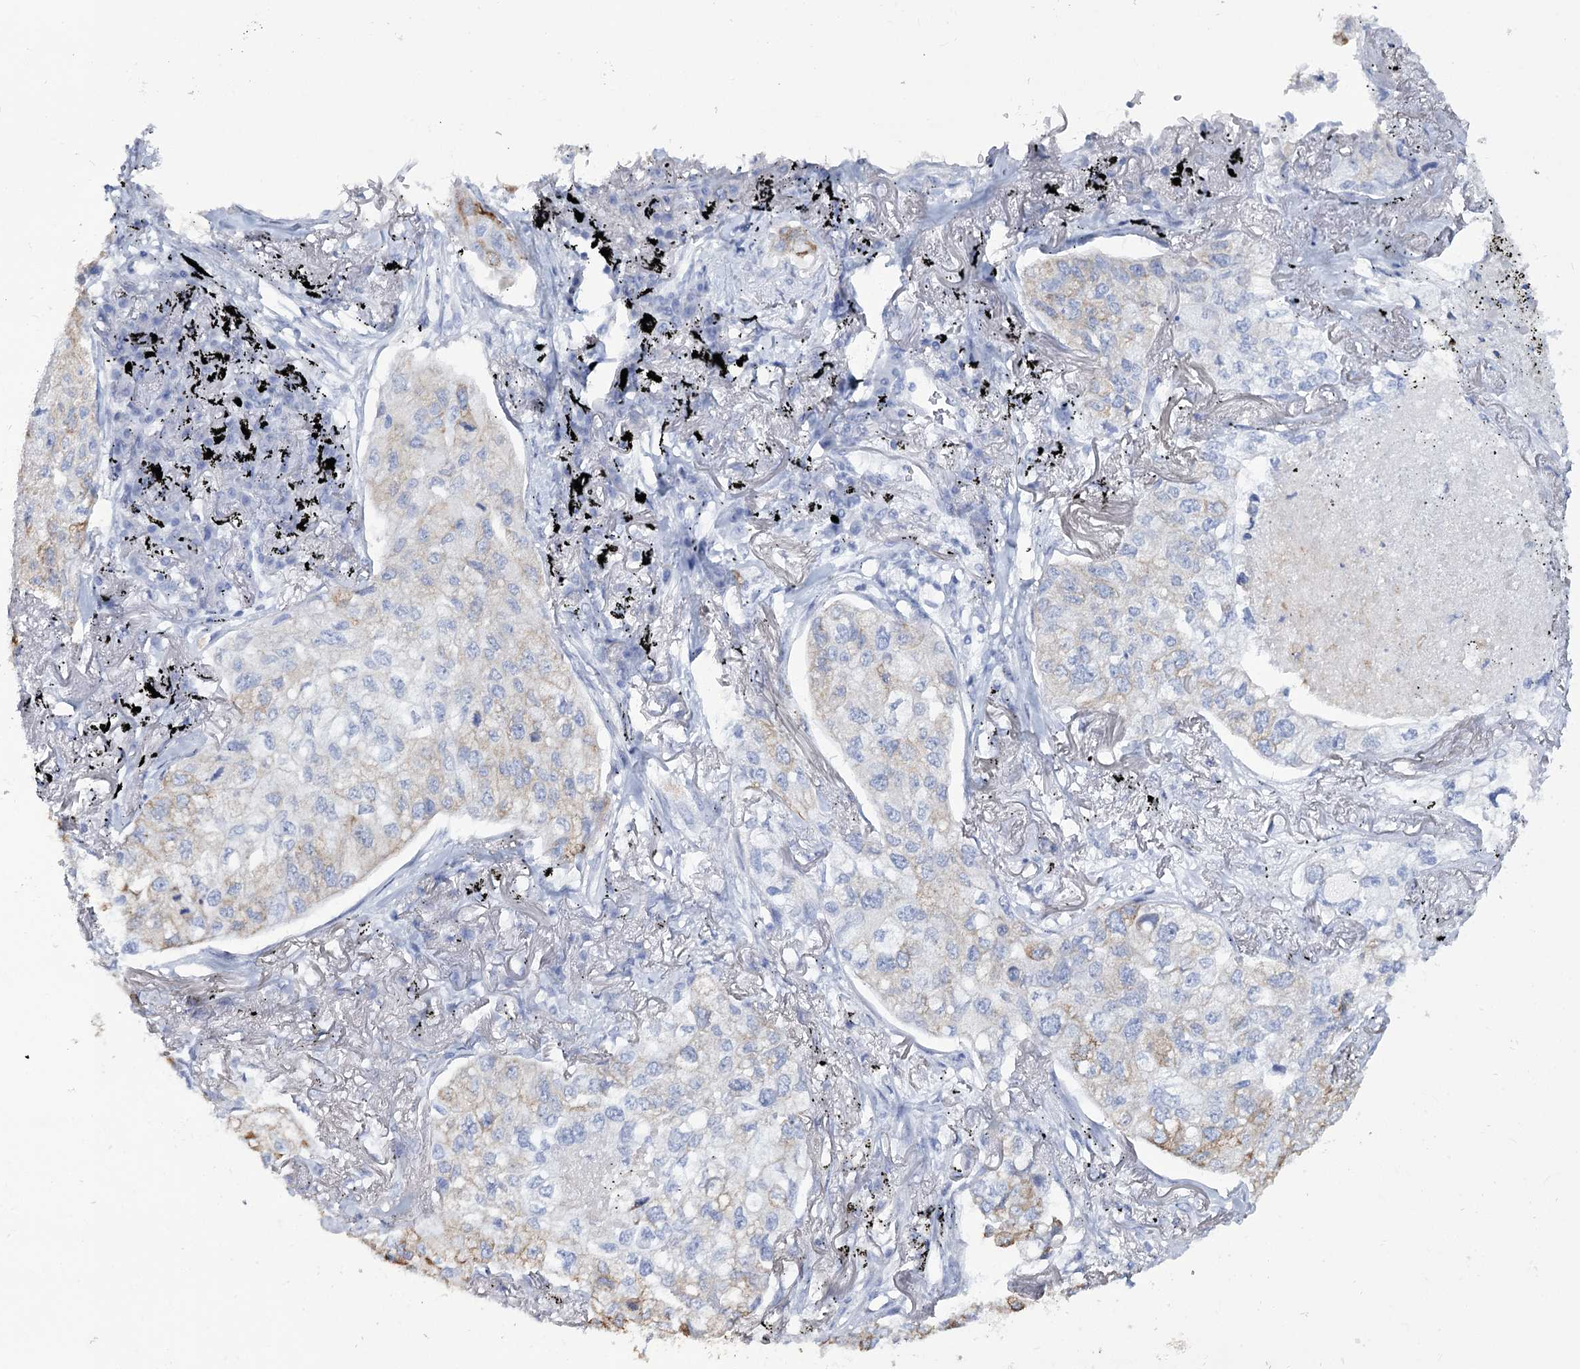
{"staining": {"intensity": "weak", "quantity": "<25%", "location": "cytoplasmic/membranous"}, "tissue": "lung cancer", "cell_type": "Tumor cells", "image_type": "cancer", "snomed": [{"axis": "morphology", "description": "Adenocarcinoma, NOS"}, {"axis": "topography", "description": "Lung"}], "caption": "Micrograph shows no protein expression in tumor cells of lung cancer (adenocarcinoma) tissue.", "gene": "RNF186", "patient": {"sex": "male", "age": 65}}